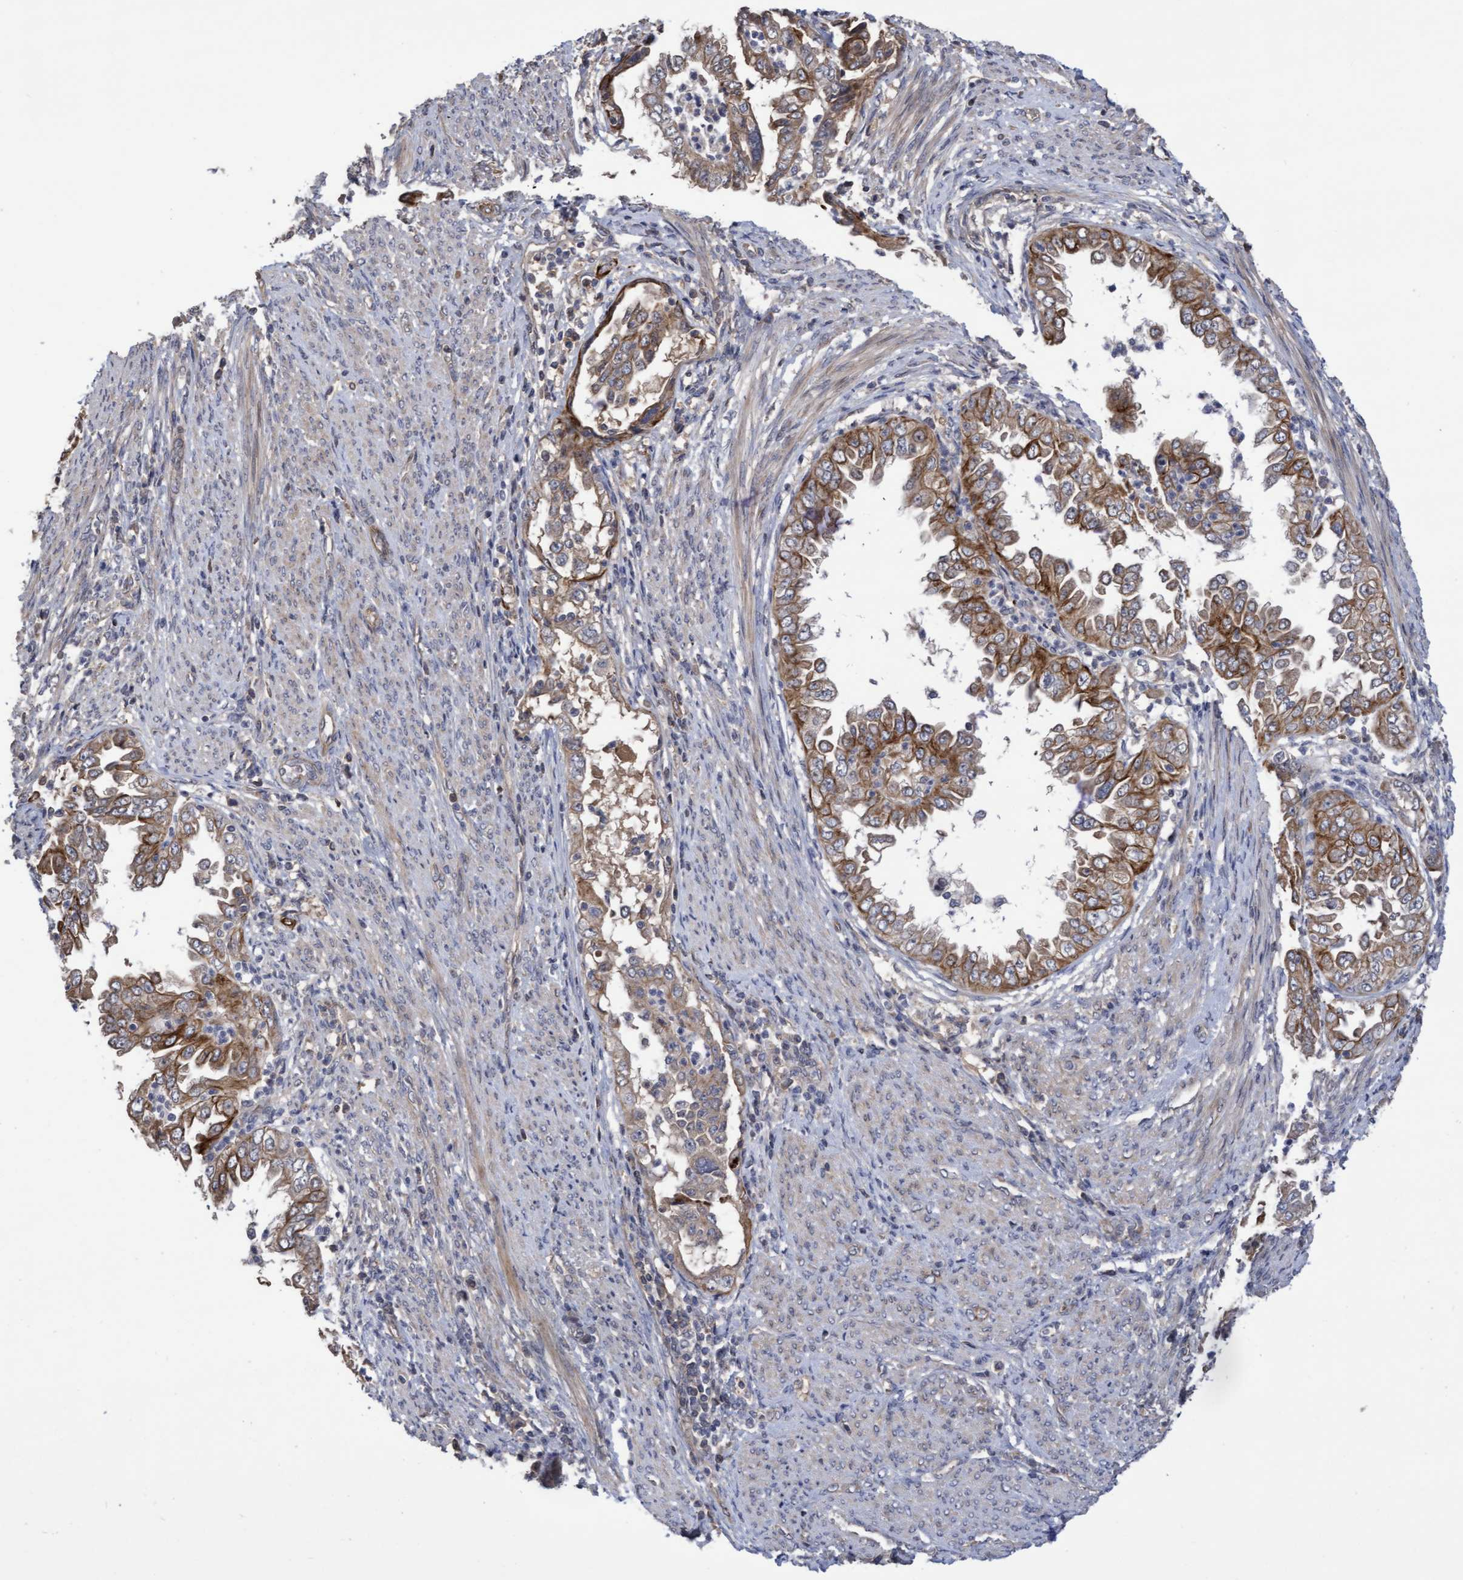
{"staining": {"intensity": "moderate", "quantity": ">75%", "location": "cytoplasmic/membranous"}, "tissue": "endometrial cancer", "cell_type": "Tumor cells", "image_type": "cancer", "snomed": [{"axis": "morphology", "description": "Adenocarcinoma, NOS"}, {"axis": "topography", "description": "Endometrium"}], "caption": "Immunohistochemical staining of human endometrial cancer (adenocarcinoma) demonstrates medium levels of moderate cytoplasmic/membranous protein expression in about >75% of tumor cells. Nuclei are stained in blue.", "gene": "COBL", "patient": {"sex": "female", "age": 85}}